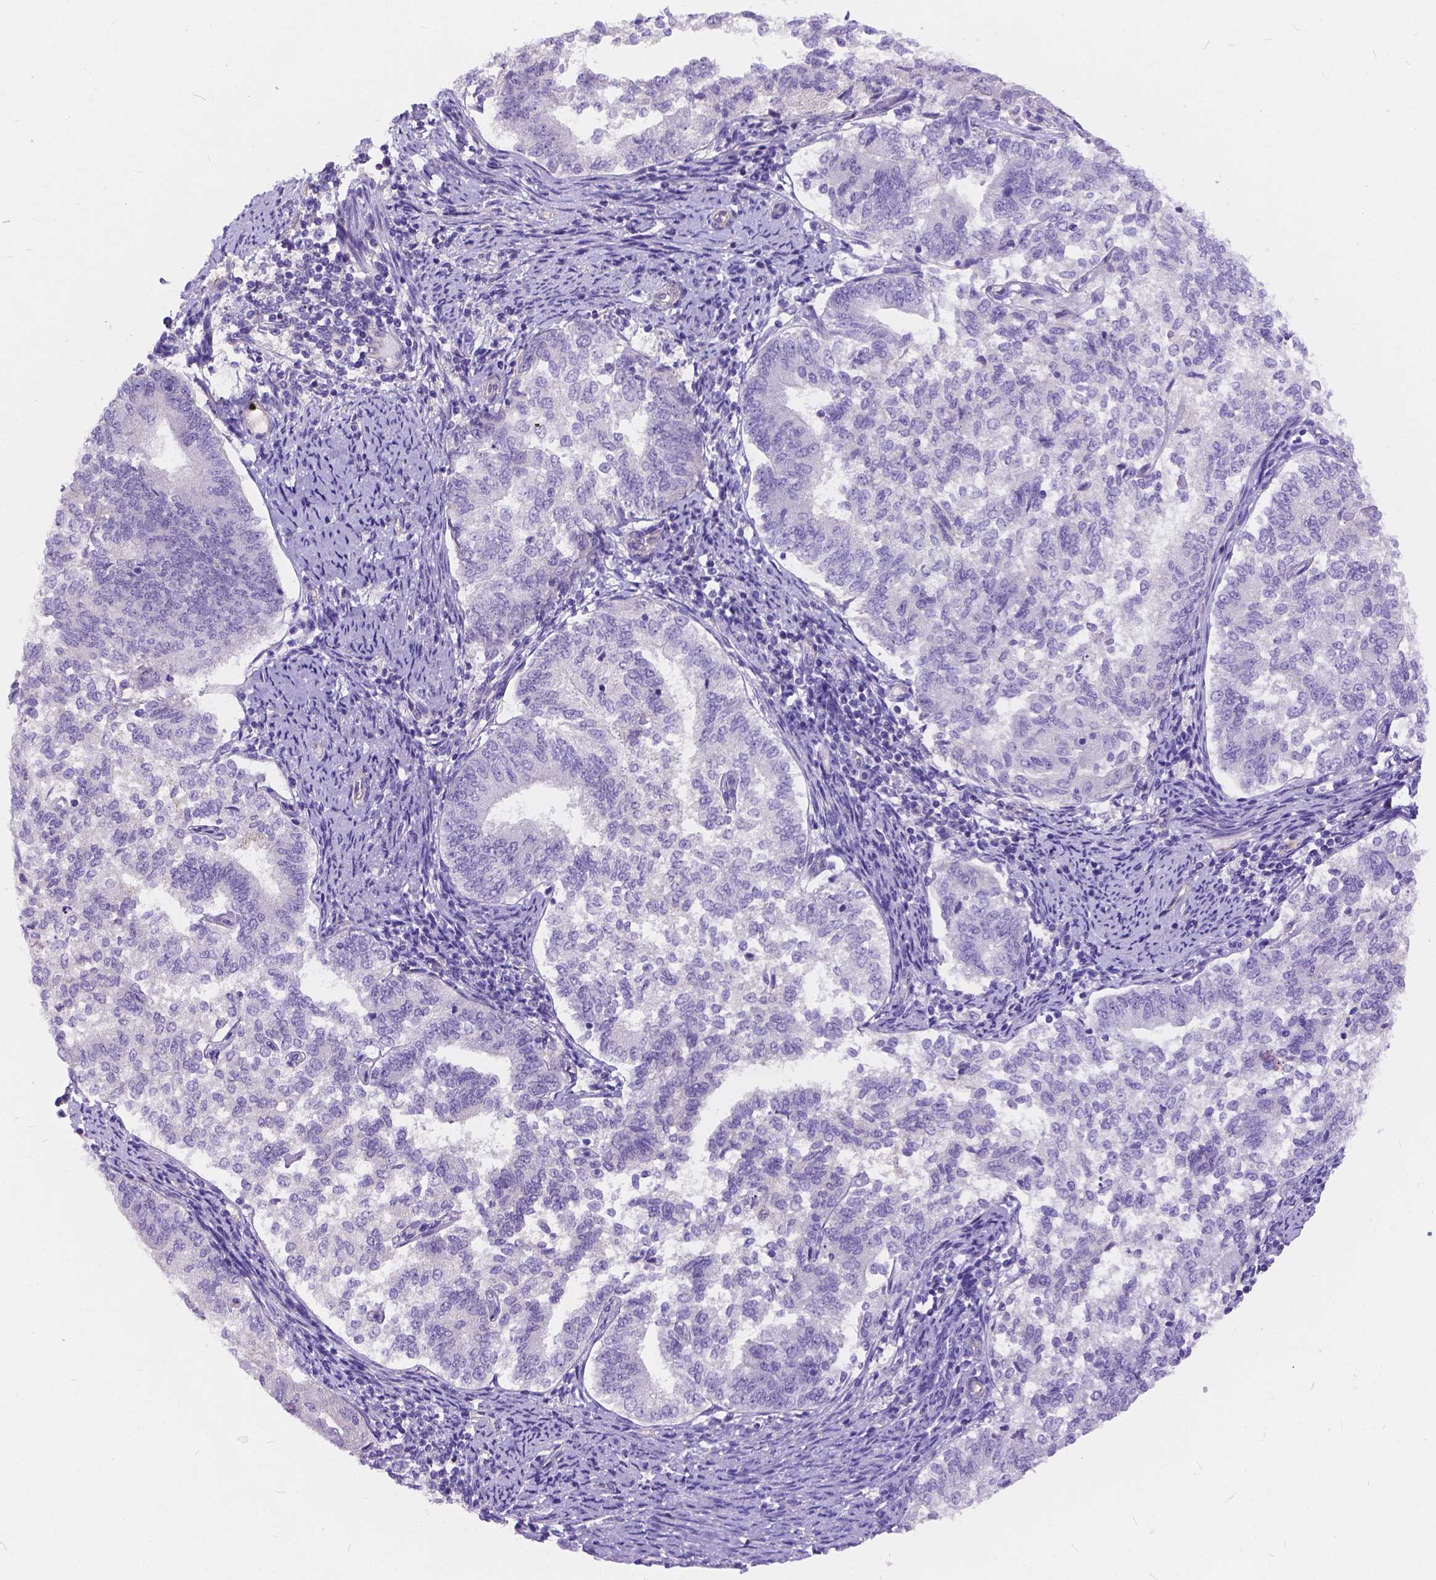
{"staining": {"intensity": "negative", "quantity": "none", "location": "none"}, "tissue": "endometrial cancer", "cell_type": "Tumor cells", "image_type": "cancer", "snomed": [{"axis": "morphology", "description": "Adenocarcinoma, NOS"}, {"axis": "topography", "description": "Endometrium"}], "caption": "IHC micrograph of neoplastic tissue: human endometrial cancer stained with DAB exhibits no significant protein positivity in tumor cells.", "gene": "DLEC1", "patient": {"sex": "female", "age": 65}}